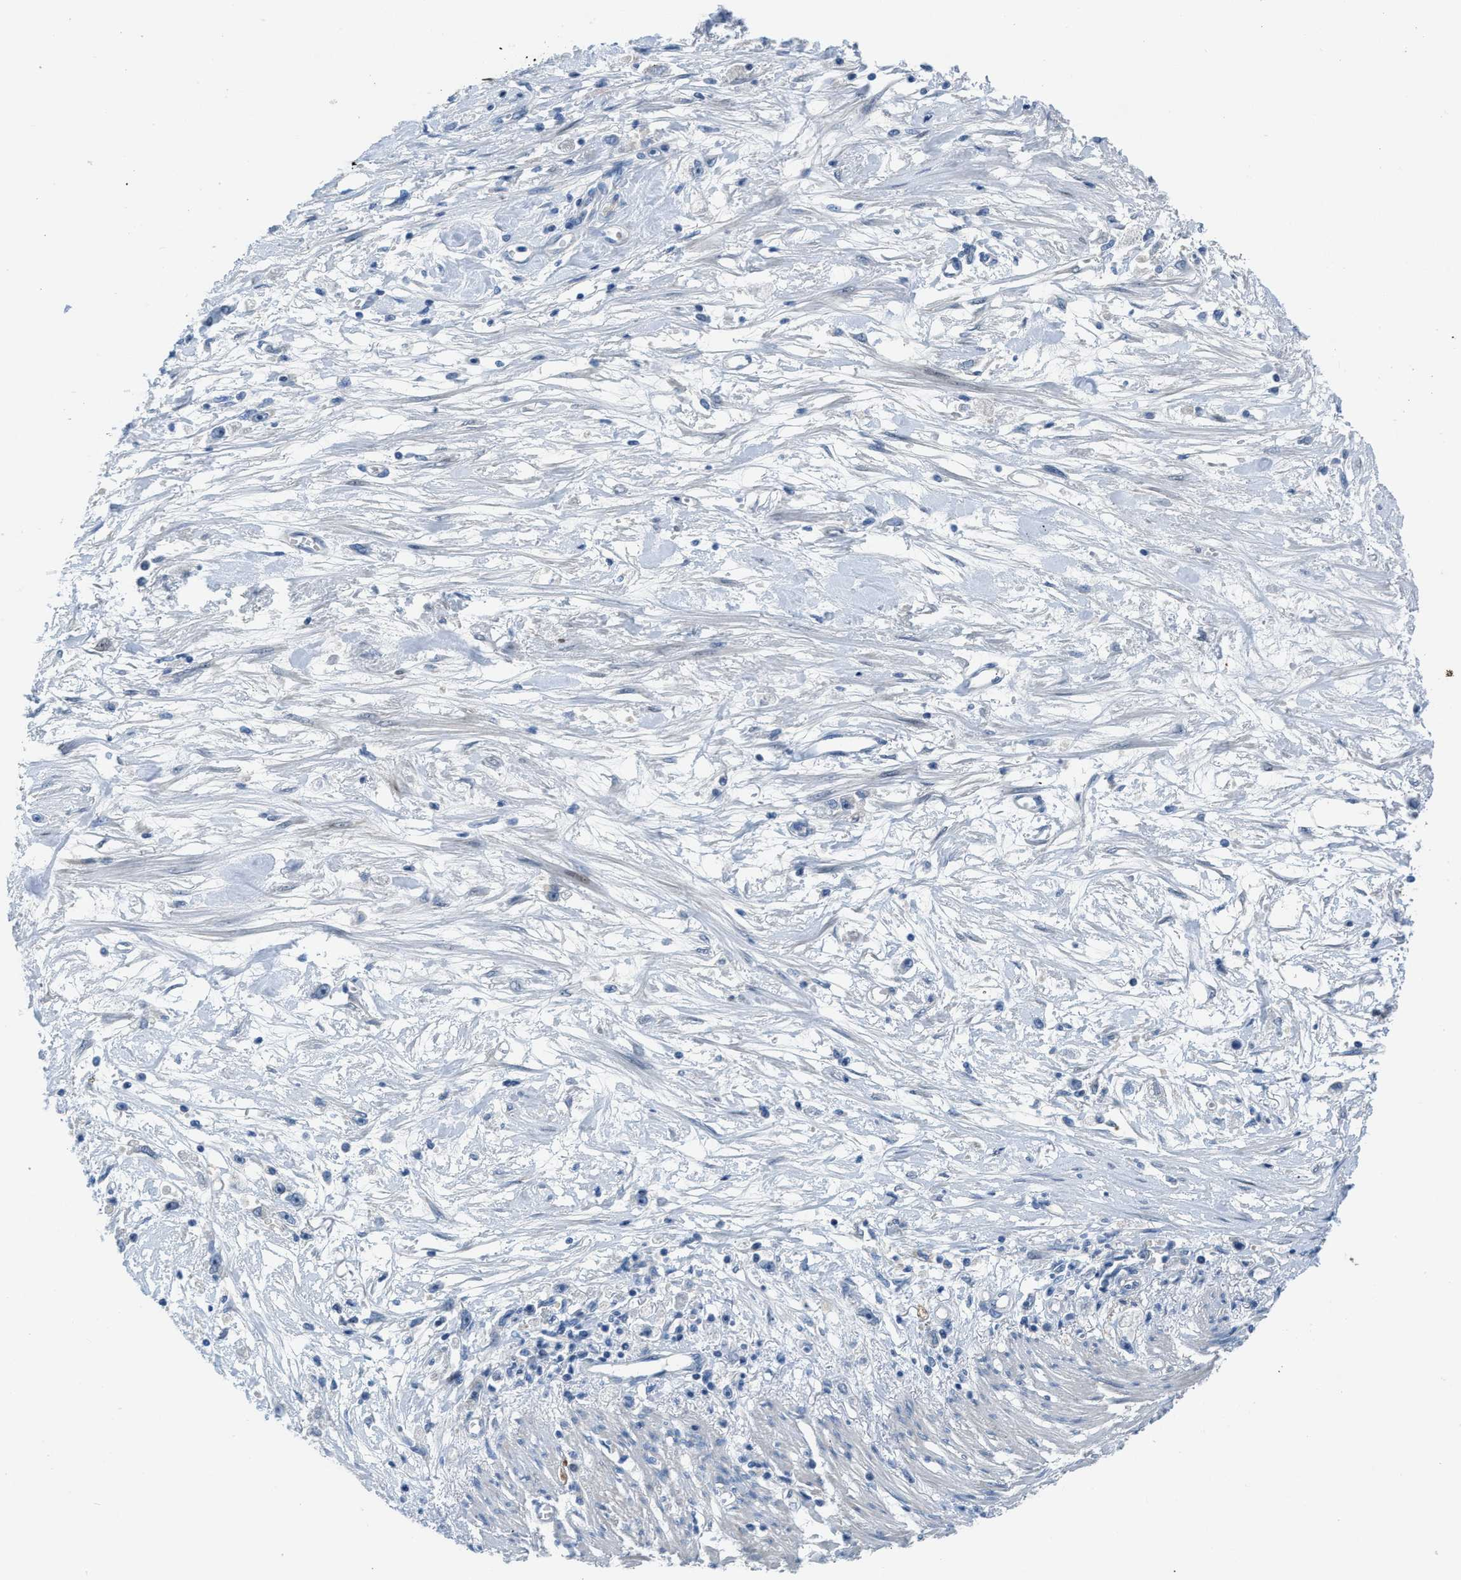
{"staining": {"intensity": "negative", "quantity": "none", "location": "none"}, "tissue": "stomach cancer", "cell_type": "Tumor cells", "image_type": "cancer", "snomed": [{"axis": "morphology", "description": "Adenocarcinoma, NOS"}, {"axis": "topography", "description": "Stomach"}], "caption": "Tumor cells show no significant expression in stomach cancer (adenocarcinoma).", "gene": "PFKP", "patient": {"sex": "female", "age": 59}}